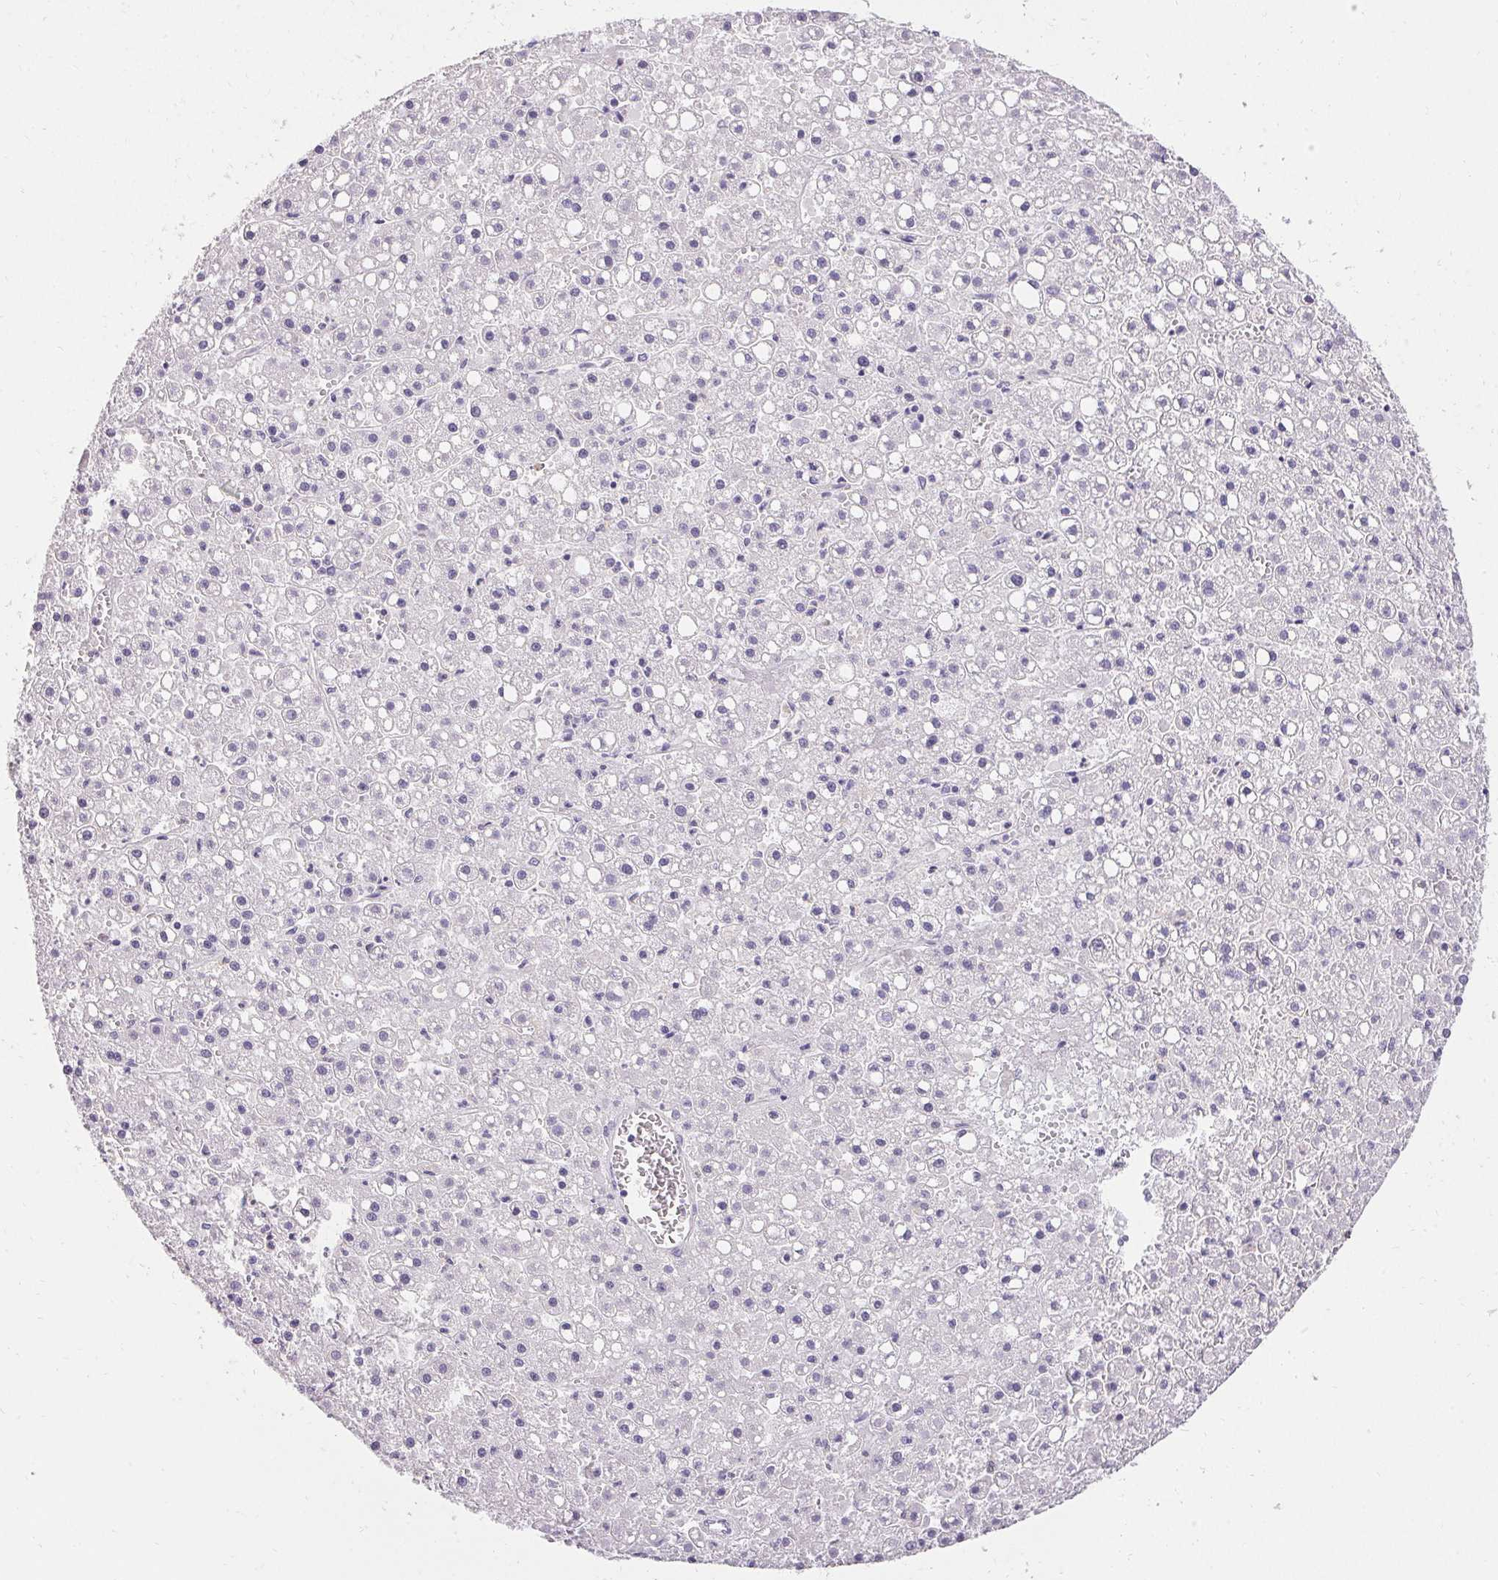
{"staining": {"intensity": "negative", "quantity": "none", "location": "none"}, "tissue": "liver cancer", "cell_type": "Tumor cells", "image_type": "cancer", "snomed": [{"axis": "morphology", "description": "Carcinoma, Hepatocellular, NOS"}, {"axis": "topography", "description": "Liver"}], "caption": "Protein analysis of hepatocellular carcinoma (liver) reveals no significant staining in tumor cells.", "gene": "PMEL", "patient": {"sex": "male", "age": 67}}